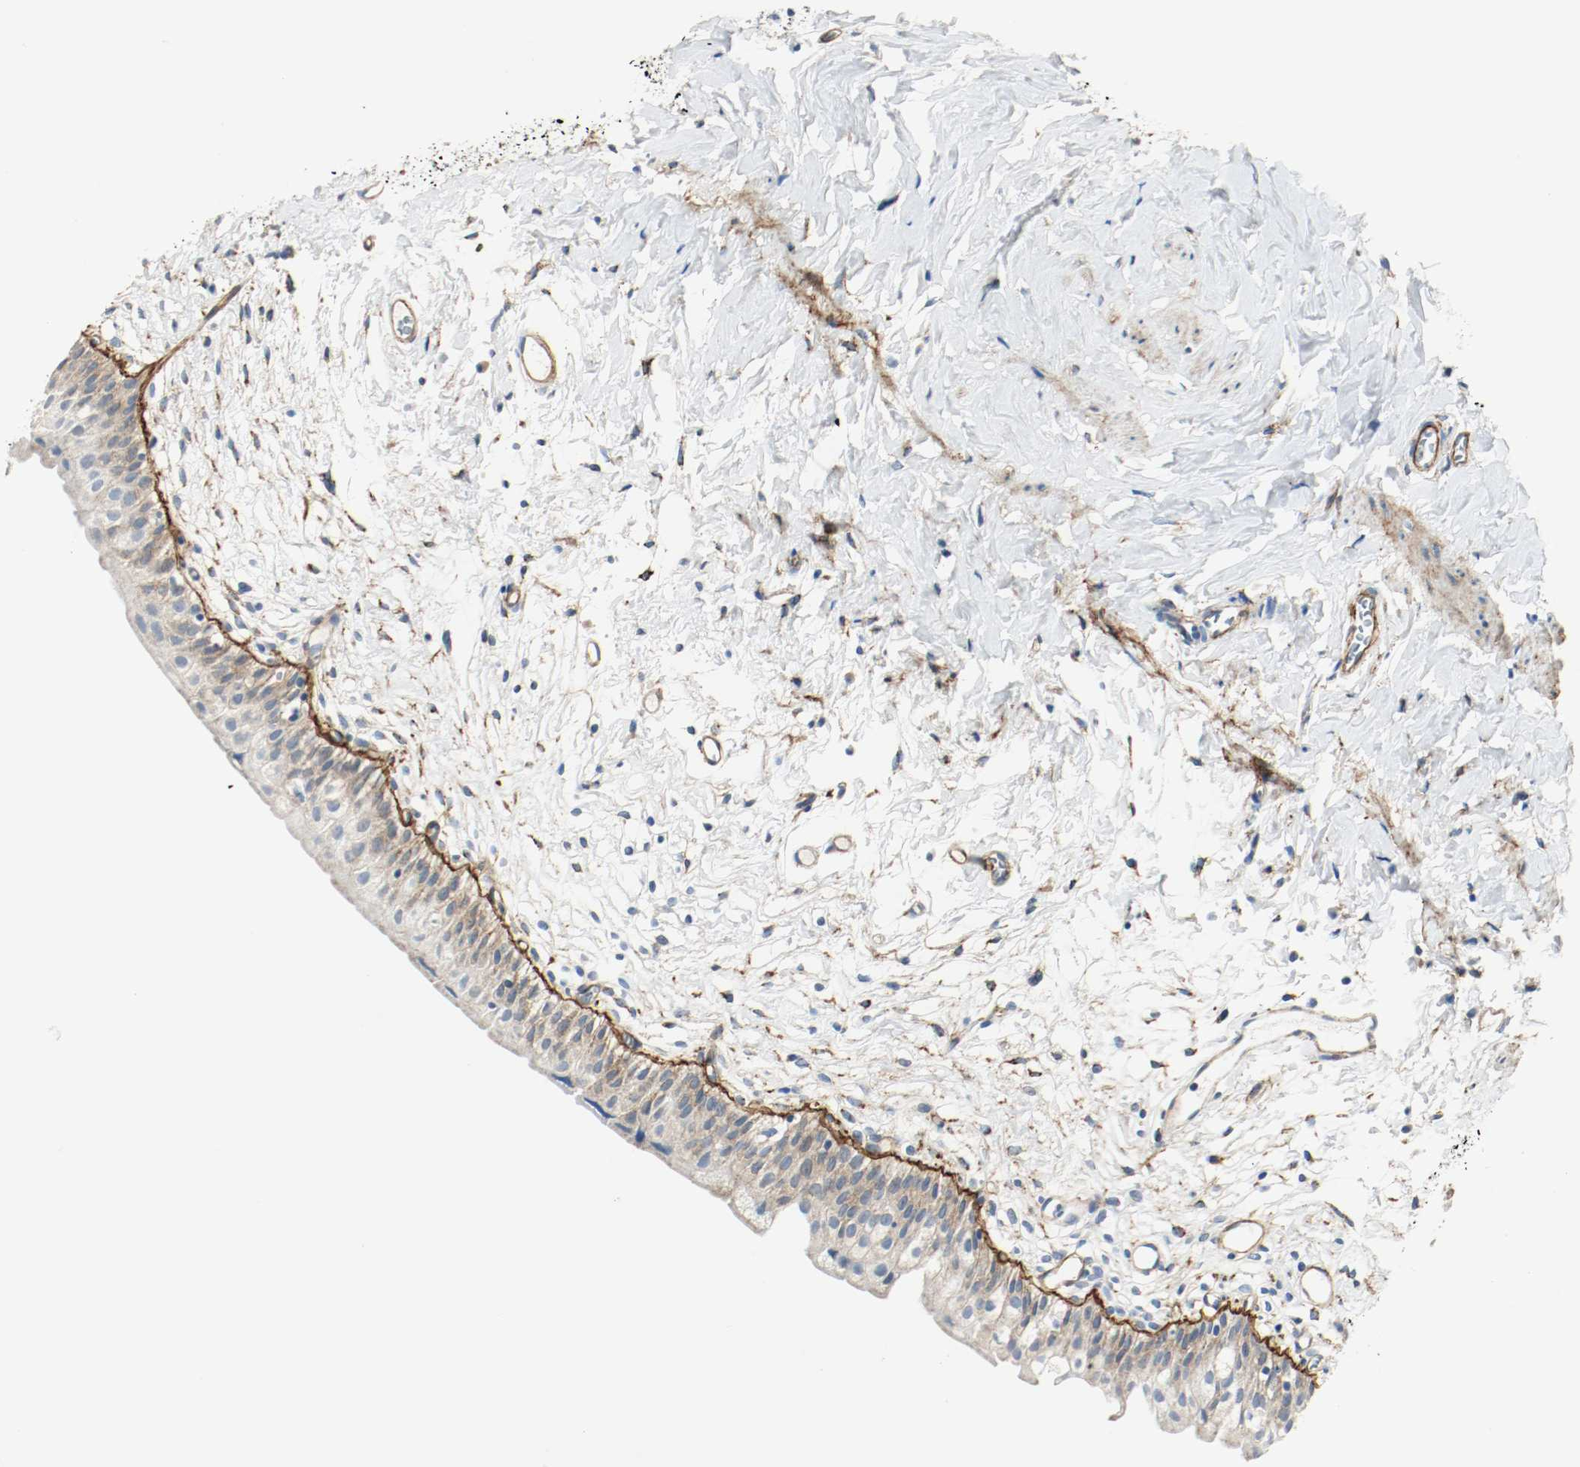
{"staining": {"intensity": "moderate", "quantity": ">75%", "location": "cytoplasmic/membranous"}, "tissue": "urinary bladder", "cell_type": "Urothelial cells", "image_type": "normal", "snomed": [{"axis": "morphology", "description": "Normal tissue, NOS"}, {"axis": "topography", "description": "Urinary bladder"}], "caption": "Human urinary bladder stained with a brown dye shows moderate cytoplasmic/membranous positive staining in approximately >75% of urothelial cells.", "gene": "LAMB1", "patient": {"sex": "female", "age": 80}}